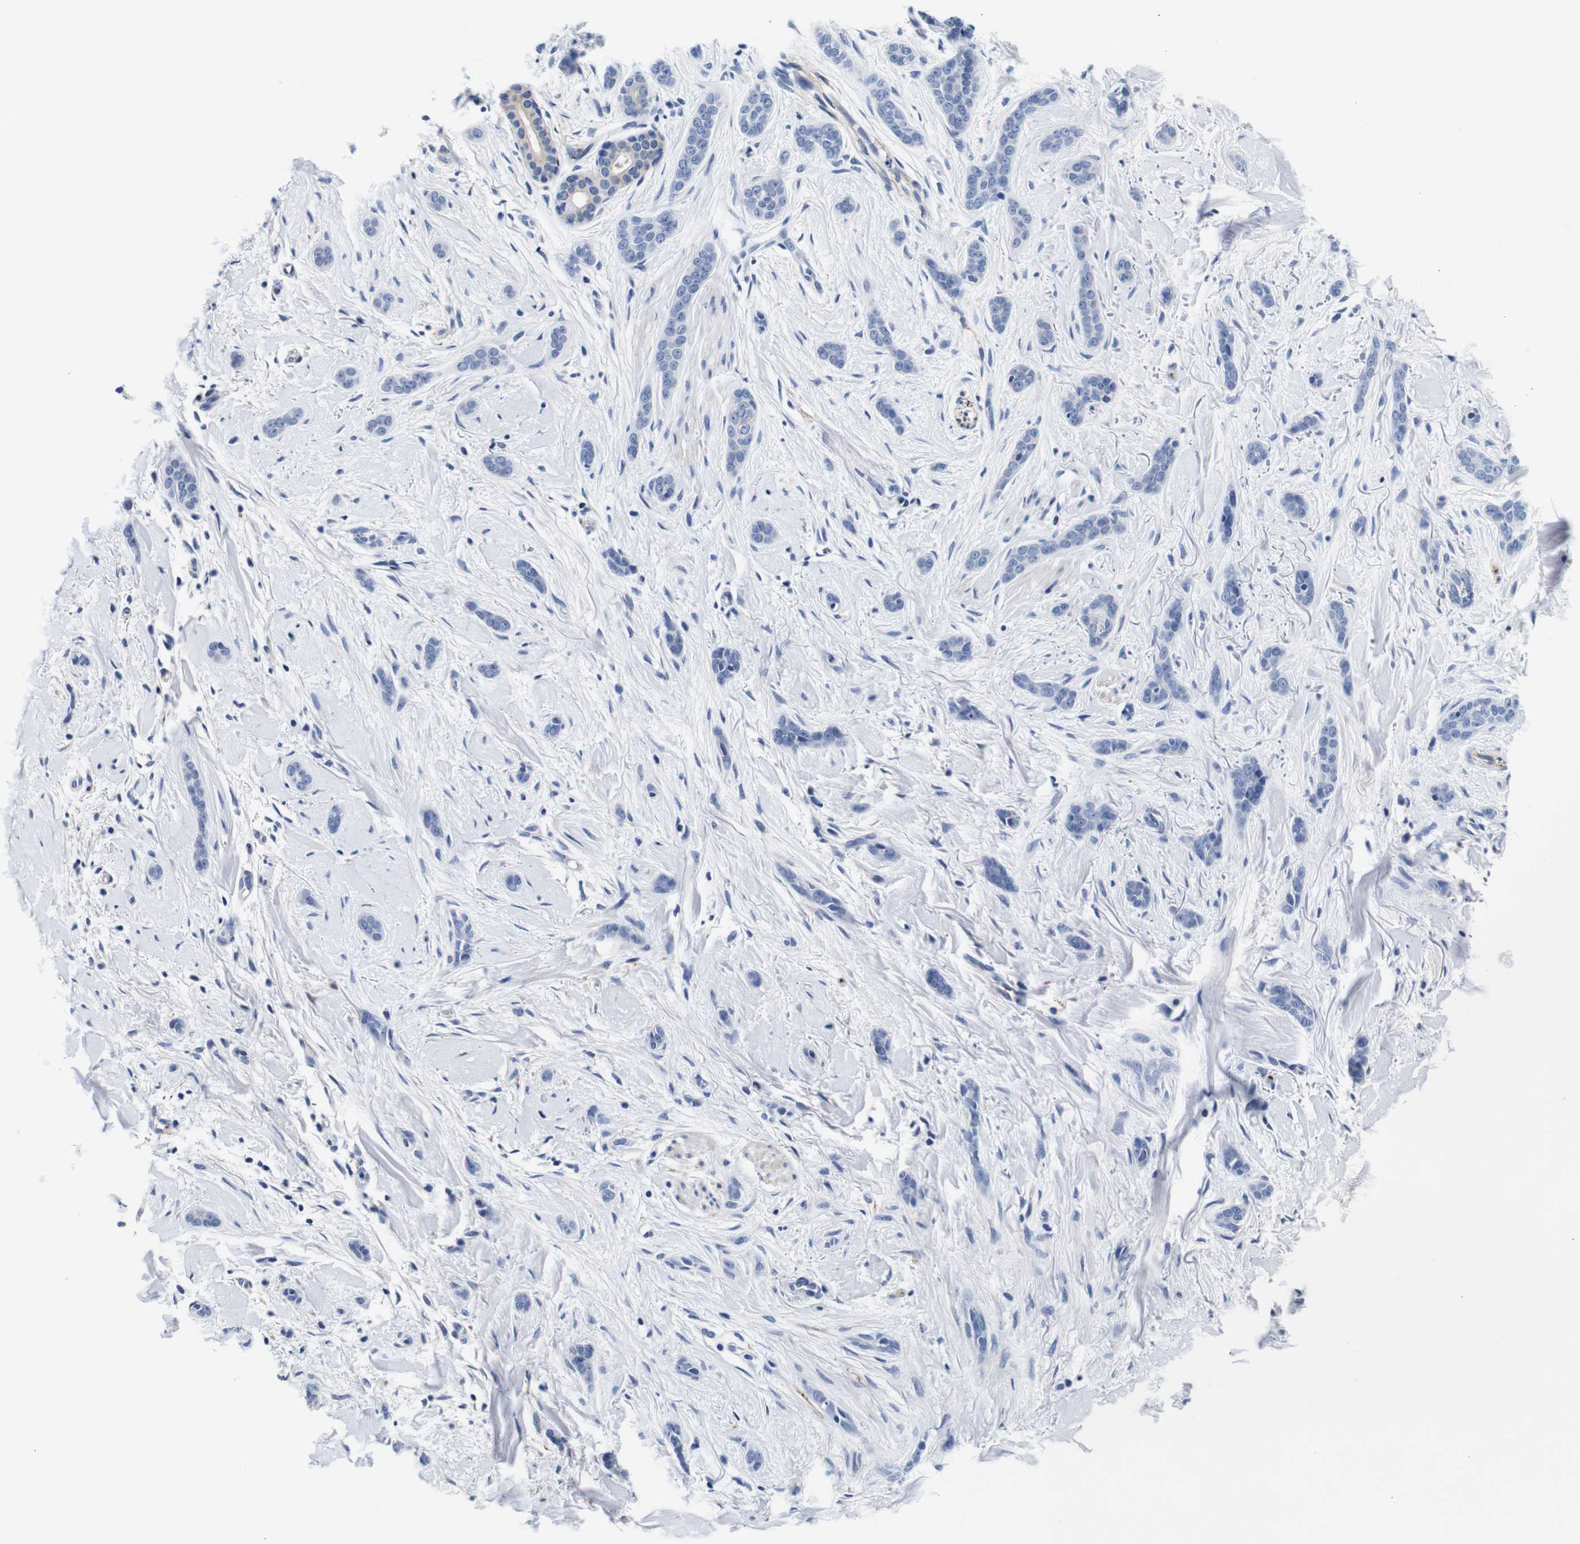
{"staining": {"intensity": "negative", "quantity": "none", "location": "none"}, "tissue": "skin cancer", "cell_type": "Tumor cells", "image_type": "cancer", "snomed": [{"axis": "morphology", "description": "Basal cell carcinoma"}, {"axis": "morphology", "description": "Adnexal tumor, benign"}, {"axis": "topography", "description": "Skin"}], "caption": "Immunohistochemistry micrograph of neoplastic tissue: skin cancer stained with DAB (3,3'-diaminobenzidine) reveals no significant protein staining in tumor cells.", "gene": "GP1BA", "patient": {"sex": "female", "age": 42}}